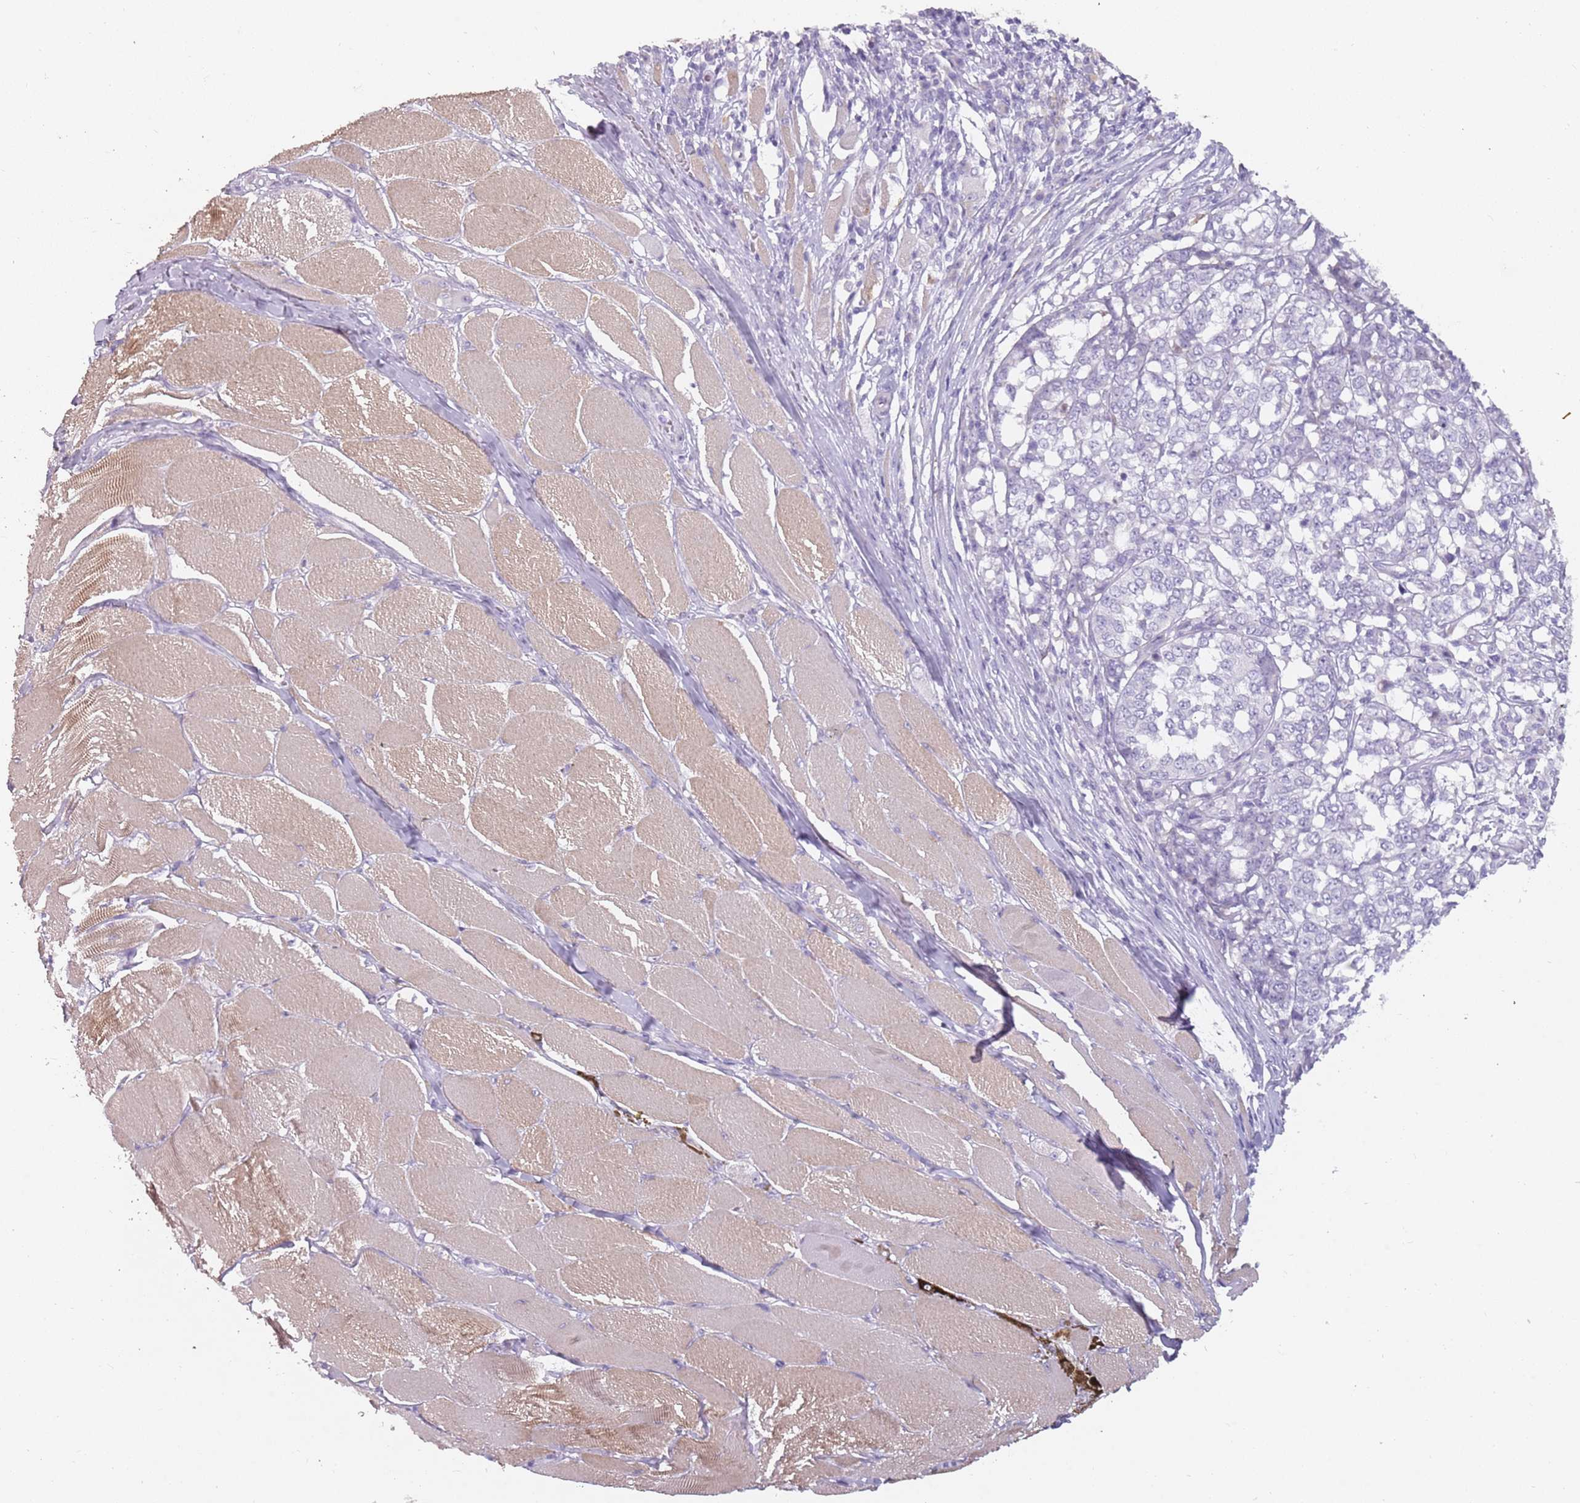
{"staining": {"intensity": "negative", "quantity": "none", "location": "none"}, "tissue": "melanoma", "cell_type": "Tumor cells", "image_type": "cancer", "snomed": [{"axis": "morphology", "description": "Malignant melanoma, NOS"}, {"axis": "topography", "description": "Skin"}], "caption": "Immunohistochemistry (IHC) histopathology image of neoplastic tissue: human melanoma stained with DAB reveals no significant protein staining in tumor cells.", "gene": "DDX4", "patient": {"sex": "female", "age": 72}}